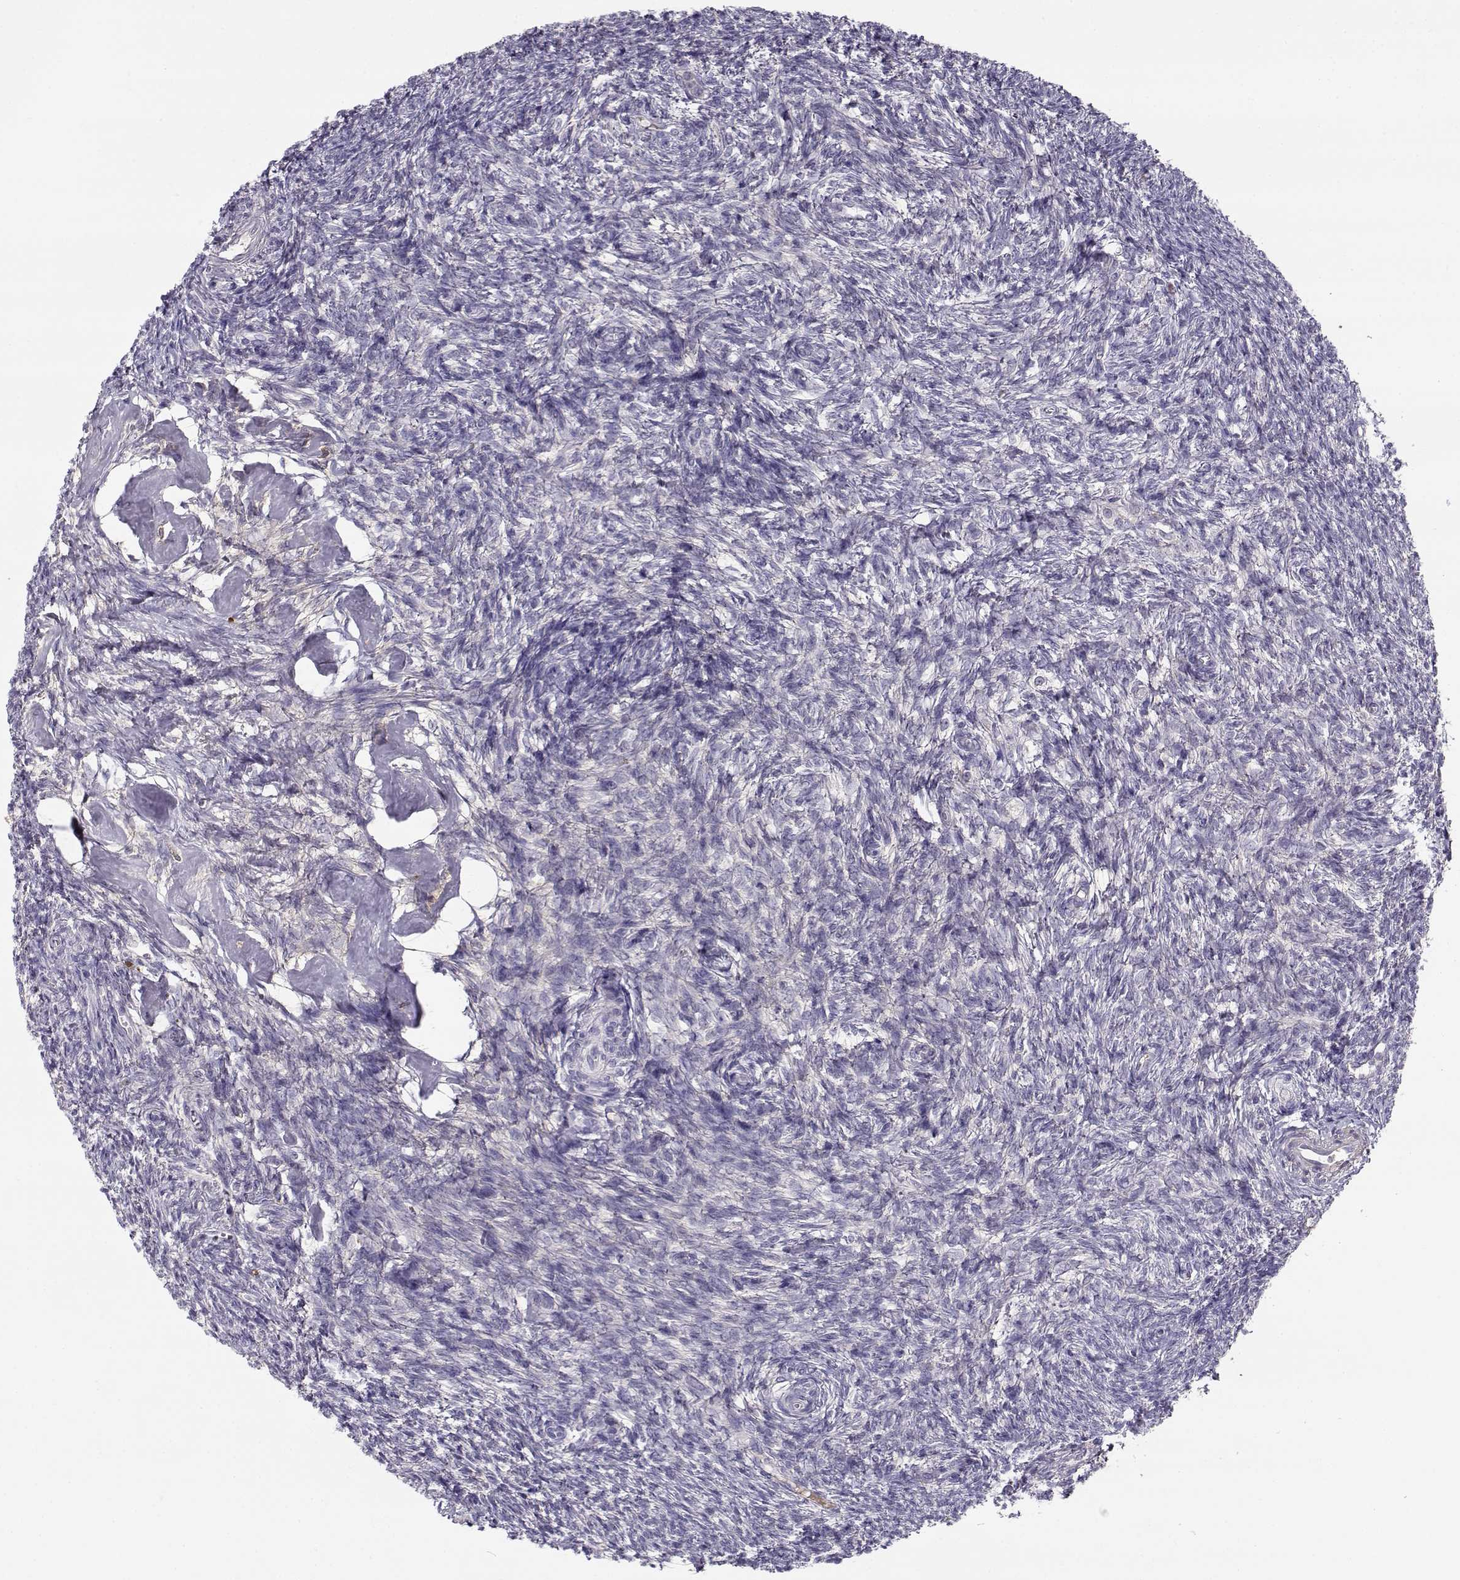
{"staining": {"intensity": "negative", "quantity": "none", "location": "none"}, "tissue": "ovary", "cell_type": "Follicle cells", "image_type": "normal", "snomed": [{"axis": "morphology", "description": "Normal tissue, NOS"}, {"axis": "topography", "description": "Ovary"}], "caption": "Follicle cells are negative for brown protein staining in unremarkable ovary. (Brightfield microscopy of DAB immunohistochemistry at high magnification).", "gene": "SLCO6A1", "patient": {"sex": "female", "age": 43}}